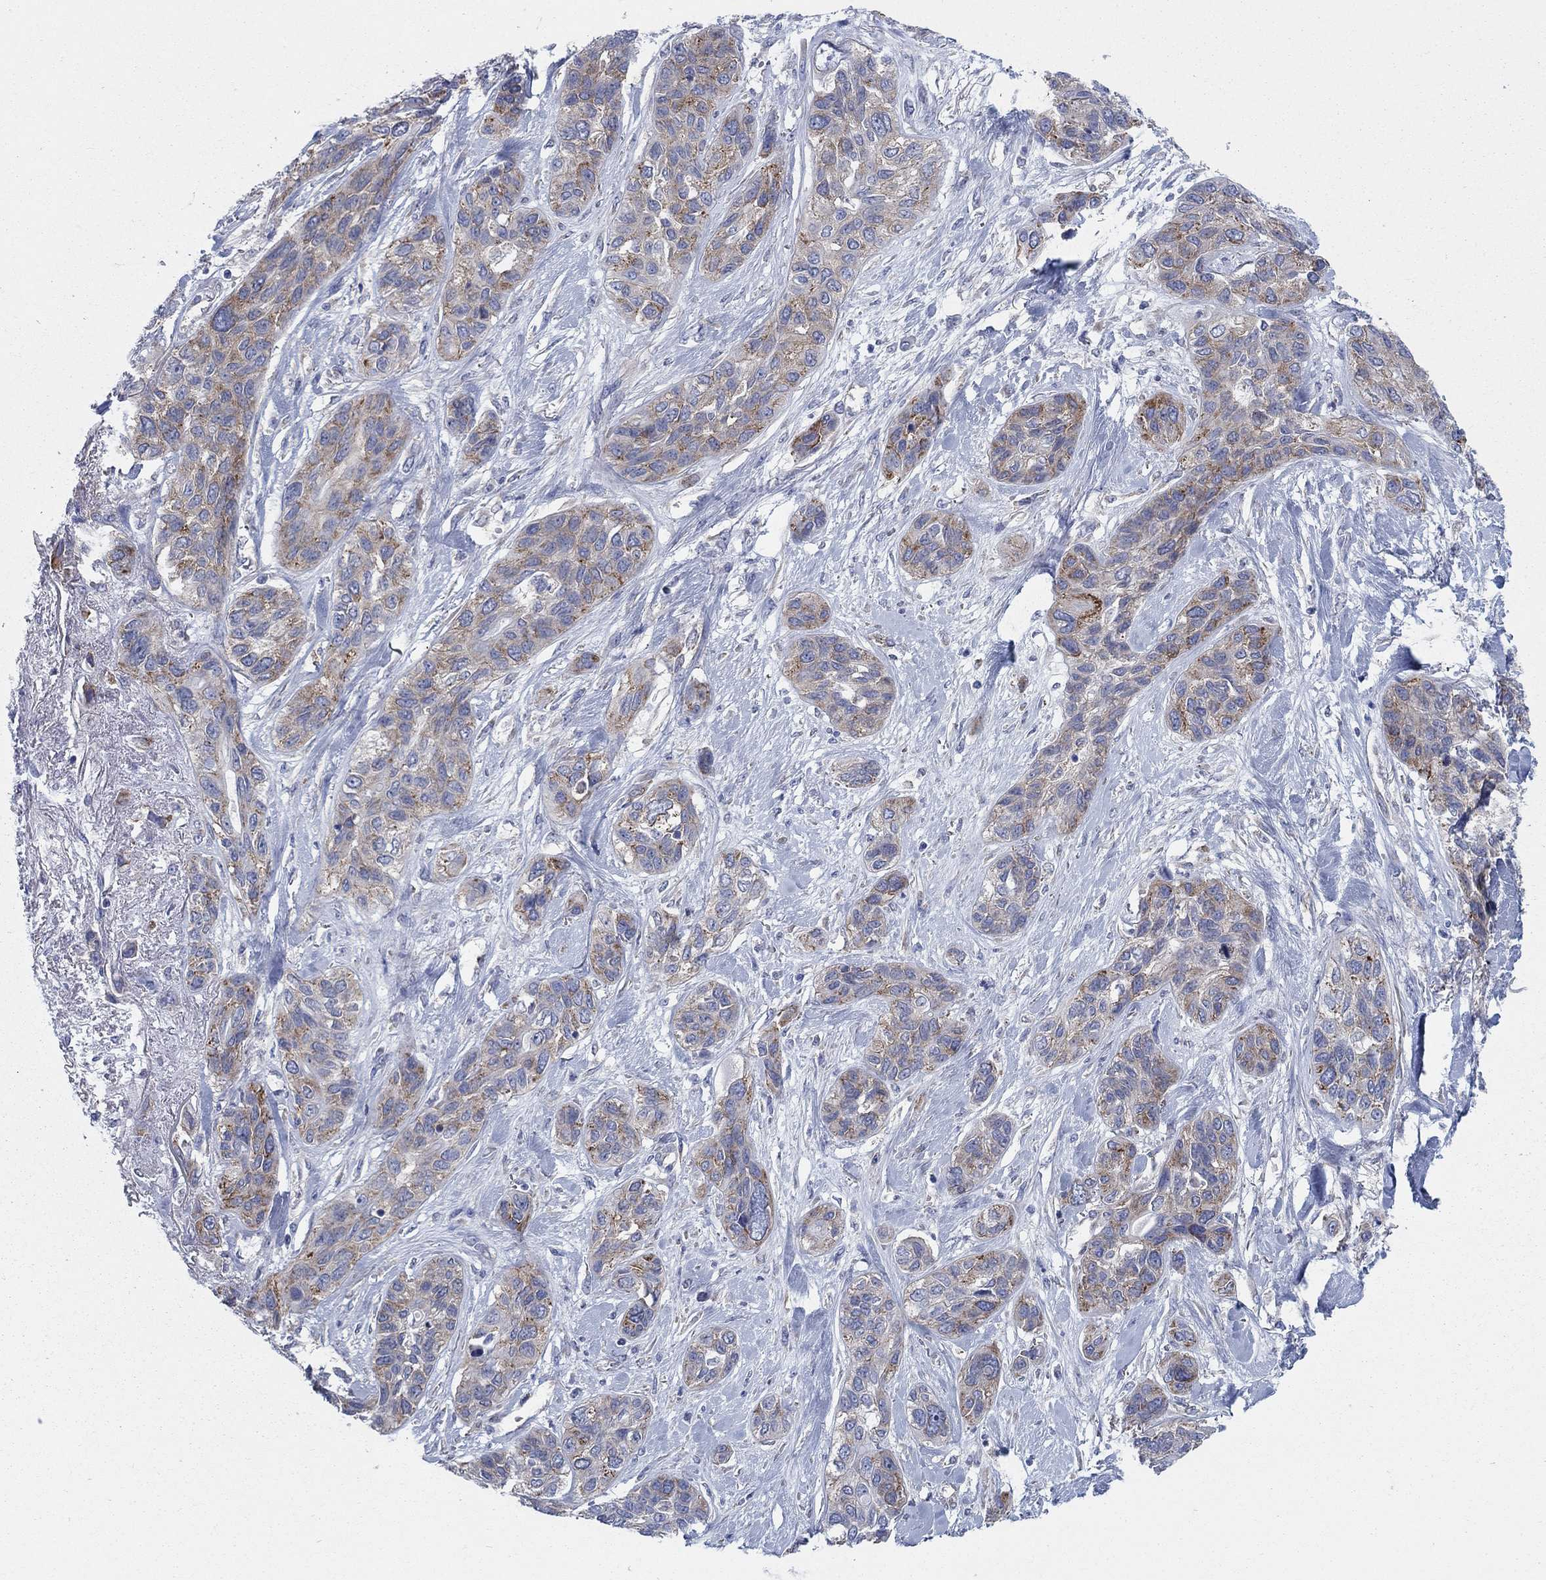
{"staining": {"intensity": "strong", "quantity": "<25%", "location": "cytoplasmic/membranous"}, "tissue": "lung cancer", "cell_type": "Tumor cells", "image_type": "cancer", "snomed": [{"axis": "morphology", "description": "Squamous cell carcinoma, NOS"}, {"axis": "topography", "description": "Lung"}], "caption": "Immunohistochemical staining of human lung cancer (squamous cell carcinoma) displays medium levels of strong cytoplasmic/membranous protein expression in about <25% of tumor cells.", "gene": "TMEM59", "patient": {"sex": "female", "age": 70}}